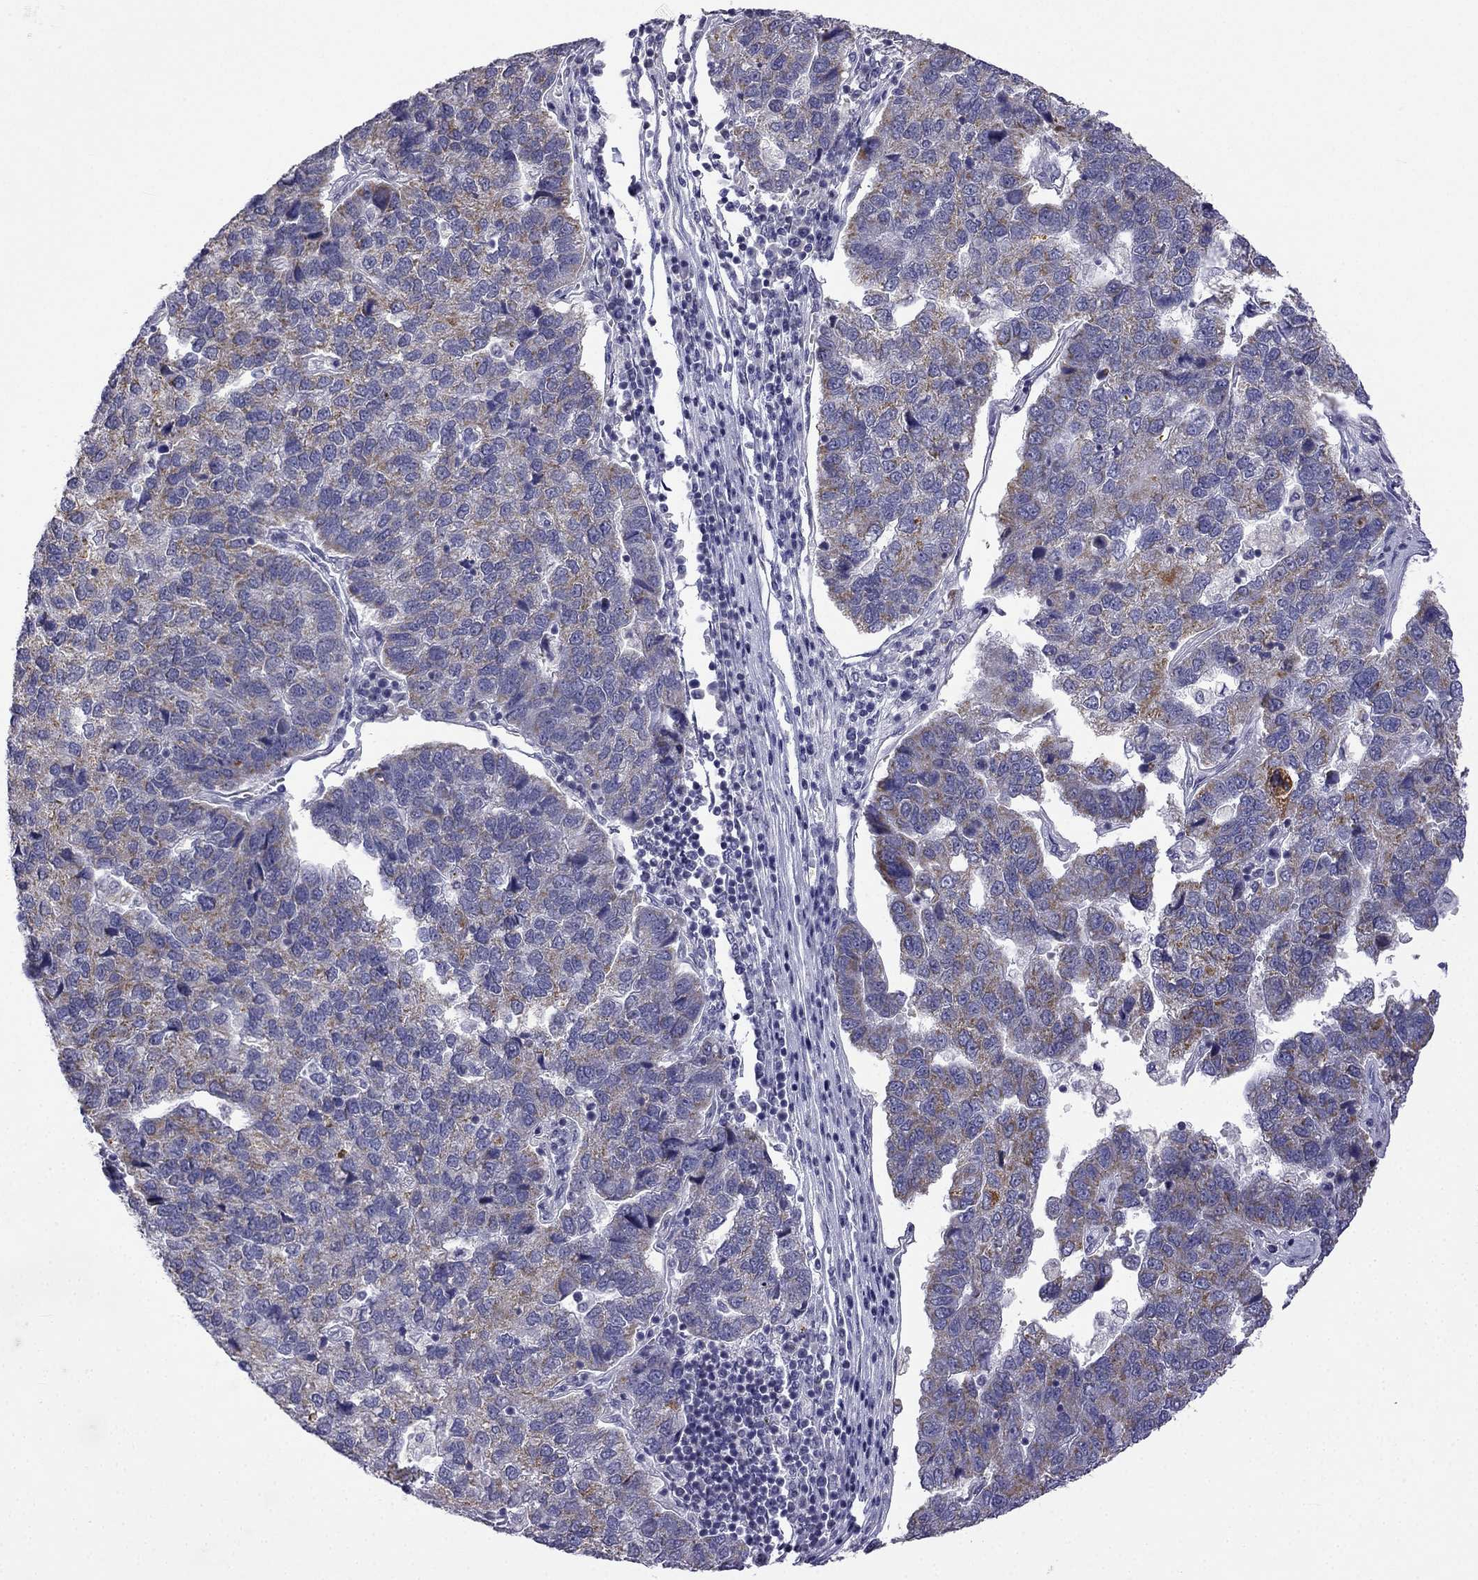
{"staining": {"intensity": "moderate", "quantity": "25%-75%", "location": "cytoplasmic/membranous"}, "tissue": "pancreatic cancer", "cell_type": "Tumor cells", "image_type": "cancer", "snomed": [{"axis": "morphology", "description": "Adenocarcinoma, NOS"}, {"axis": "topography", "description": "Pancreas"}], "caption": "Immunohistochemical staining of pancreatic cancer (adenocarcinoma) demonstrates moderate cytoplasmic/membranous protein staining in approximately 25%-75% of tumor cells.", "gene": "C5orf49", "patient": {"sex": "female", "age": 61}}